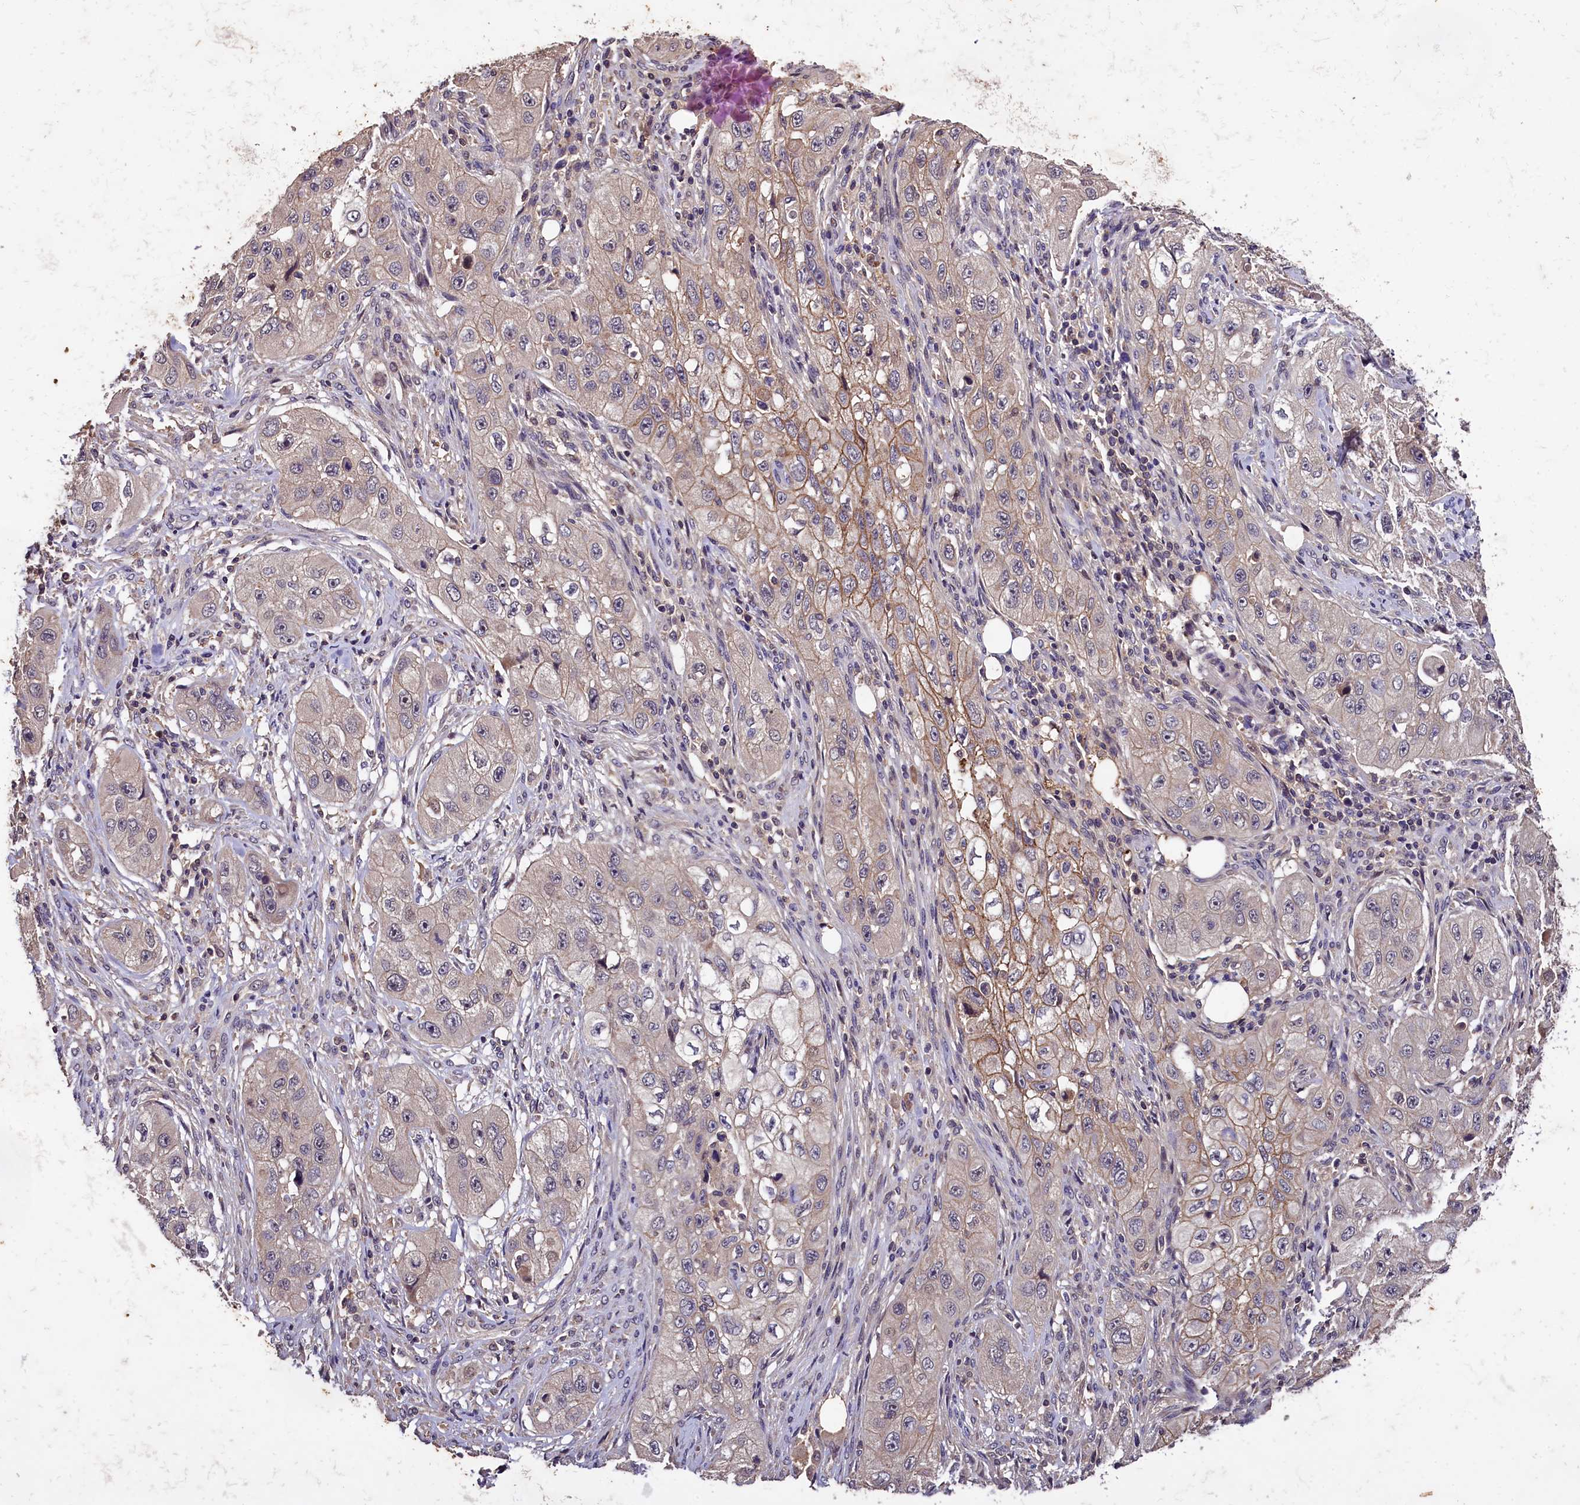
{"staining": {"intensity": "moderate", "quantity": "25%-75%", "location": "cytoplasmic/membranous"}, "tissue": "skin cancer", "cell_type": "Tumor cells", "image_type": "cancer", "snomed": [{"axis": "morphology", "description": "Squamous cell carcinoma, NOS"}, {"axis": "topography", "description": "Skin"}, {"axis": "topography", "description": "Subcutis"}], "caption": "Squamous cell carcinoma (skin) was stained to show a protein in brown. There is medium levels of moderate cytoplasmic/membranous staining in approximately 25%-75% of tumor cells.", "gene": "PLXNB1", "patient": {"sex": "male", "age": 73}}